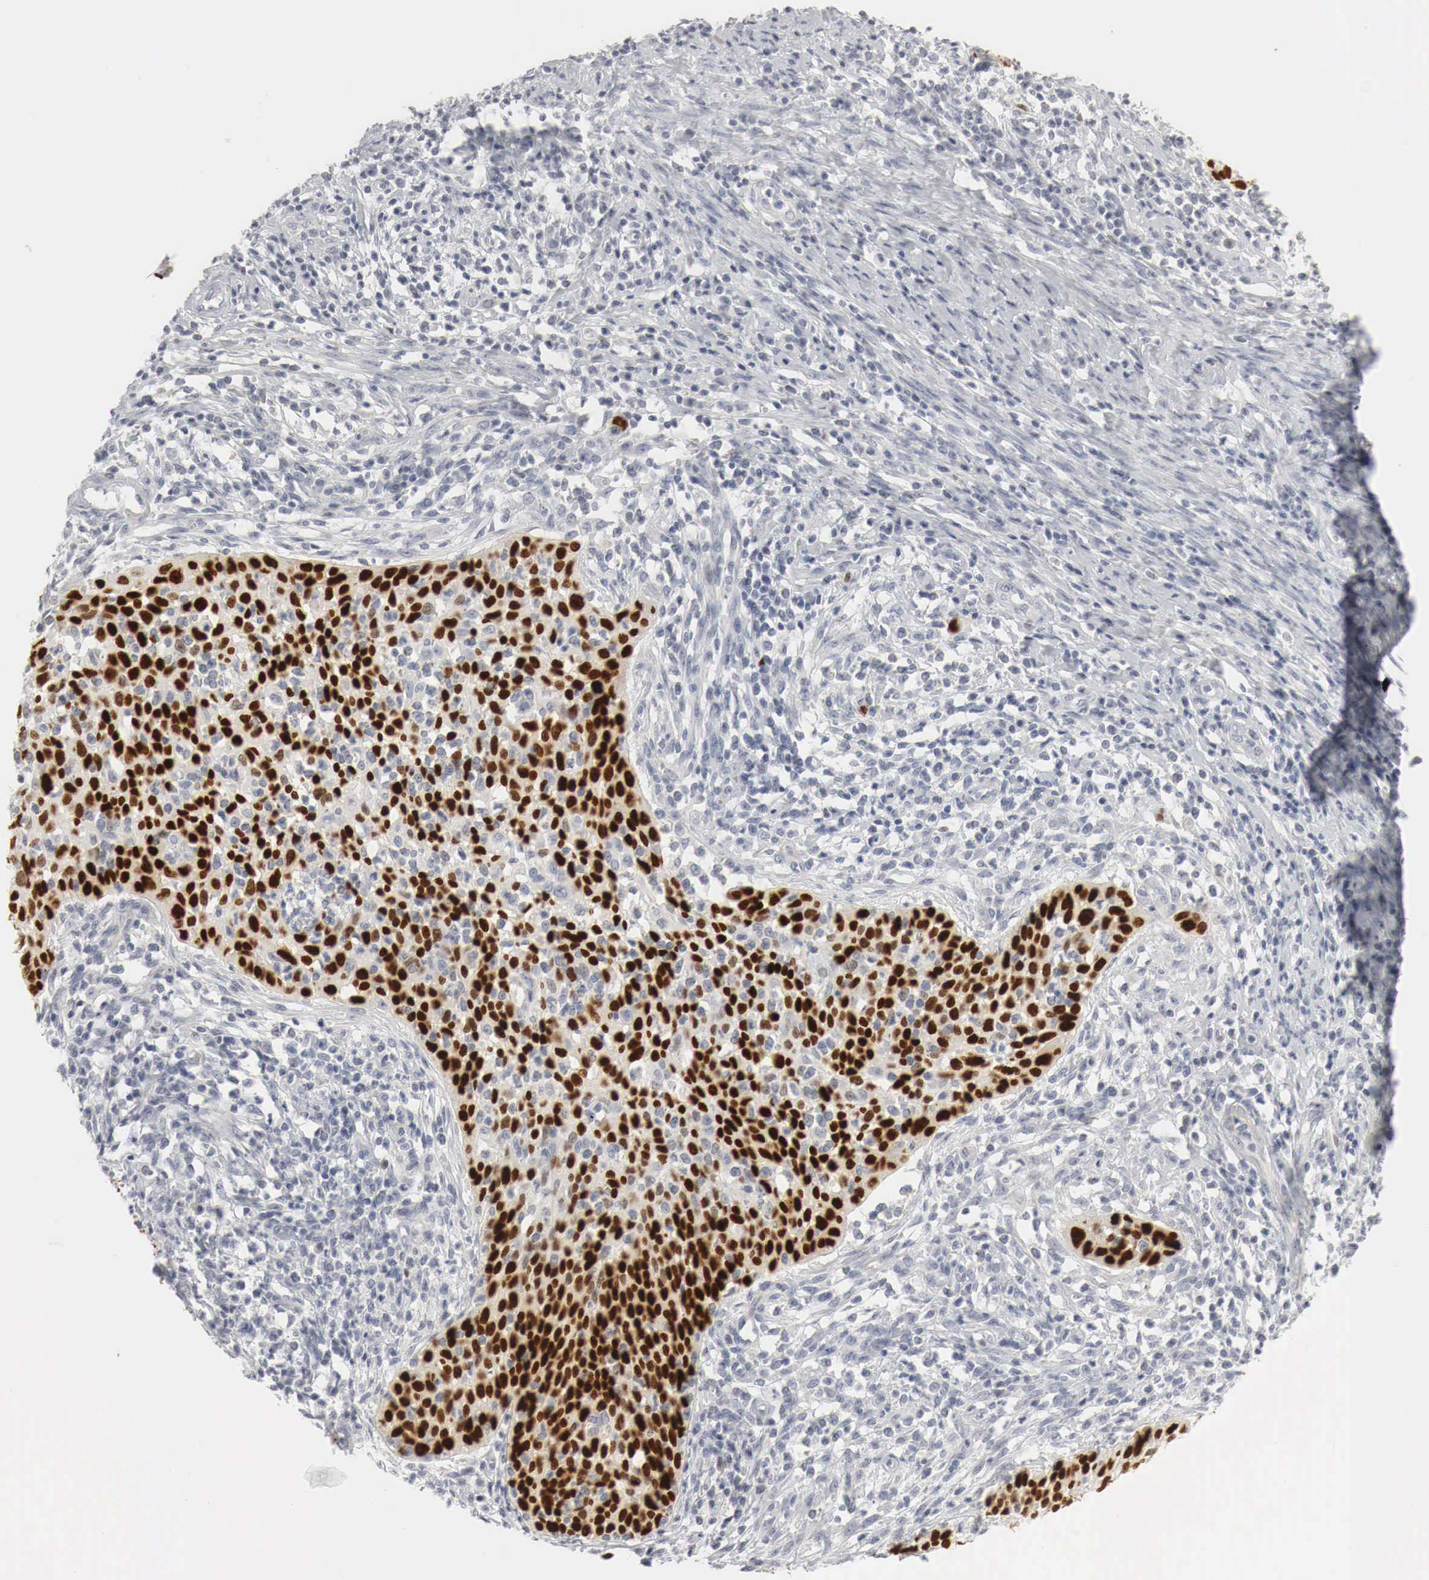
{"staining": {"intensity": "strong", "quantity": ">75%", "location": "nuclear"}, "tissue": "cervical cancer", "cell_type": "Tumor cells", "image_type": "cancer", "snomed": [{"axis": "morphology", "description": "Squamous cell carcinoma, NOS"}, {"axis": "topography", "description": "Cervix"}], "caption": "The image reveals a brown stain indicating the presence of a protein in the nuclear of tumor cells in cervical cancer (squamous cell carcinoma).", "gene": "TP63", "patient": {"sex": "female", "age": 41}}